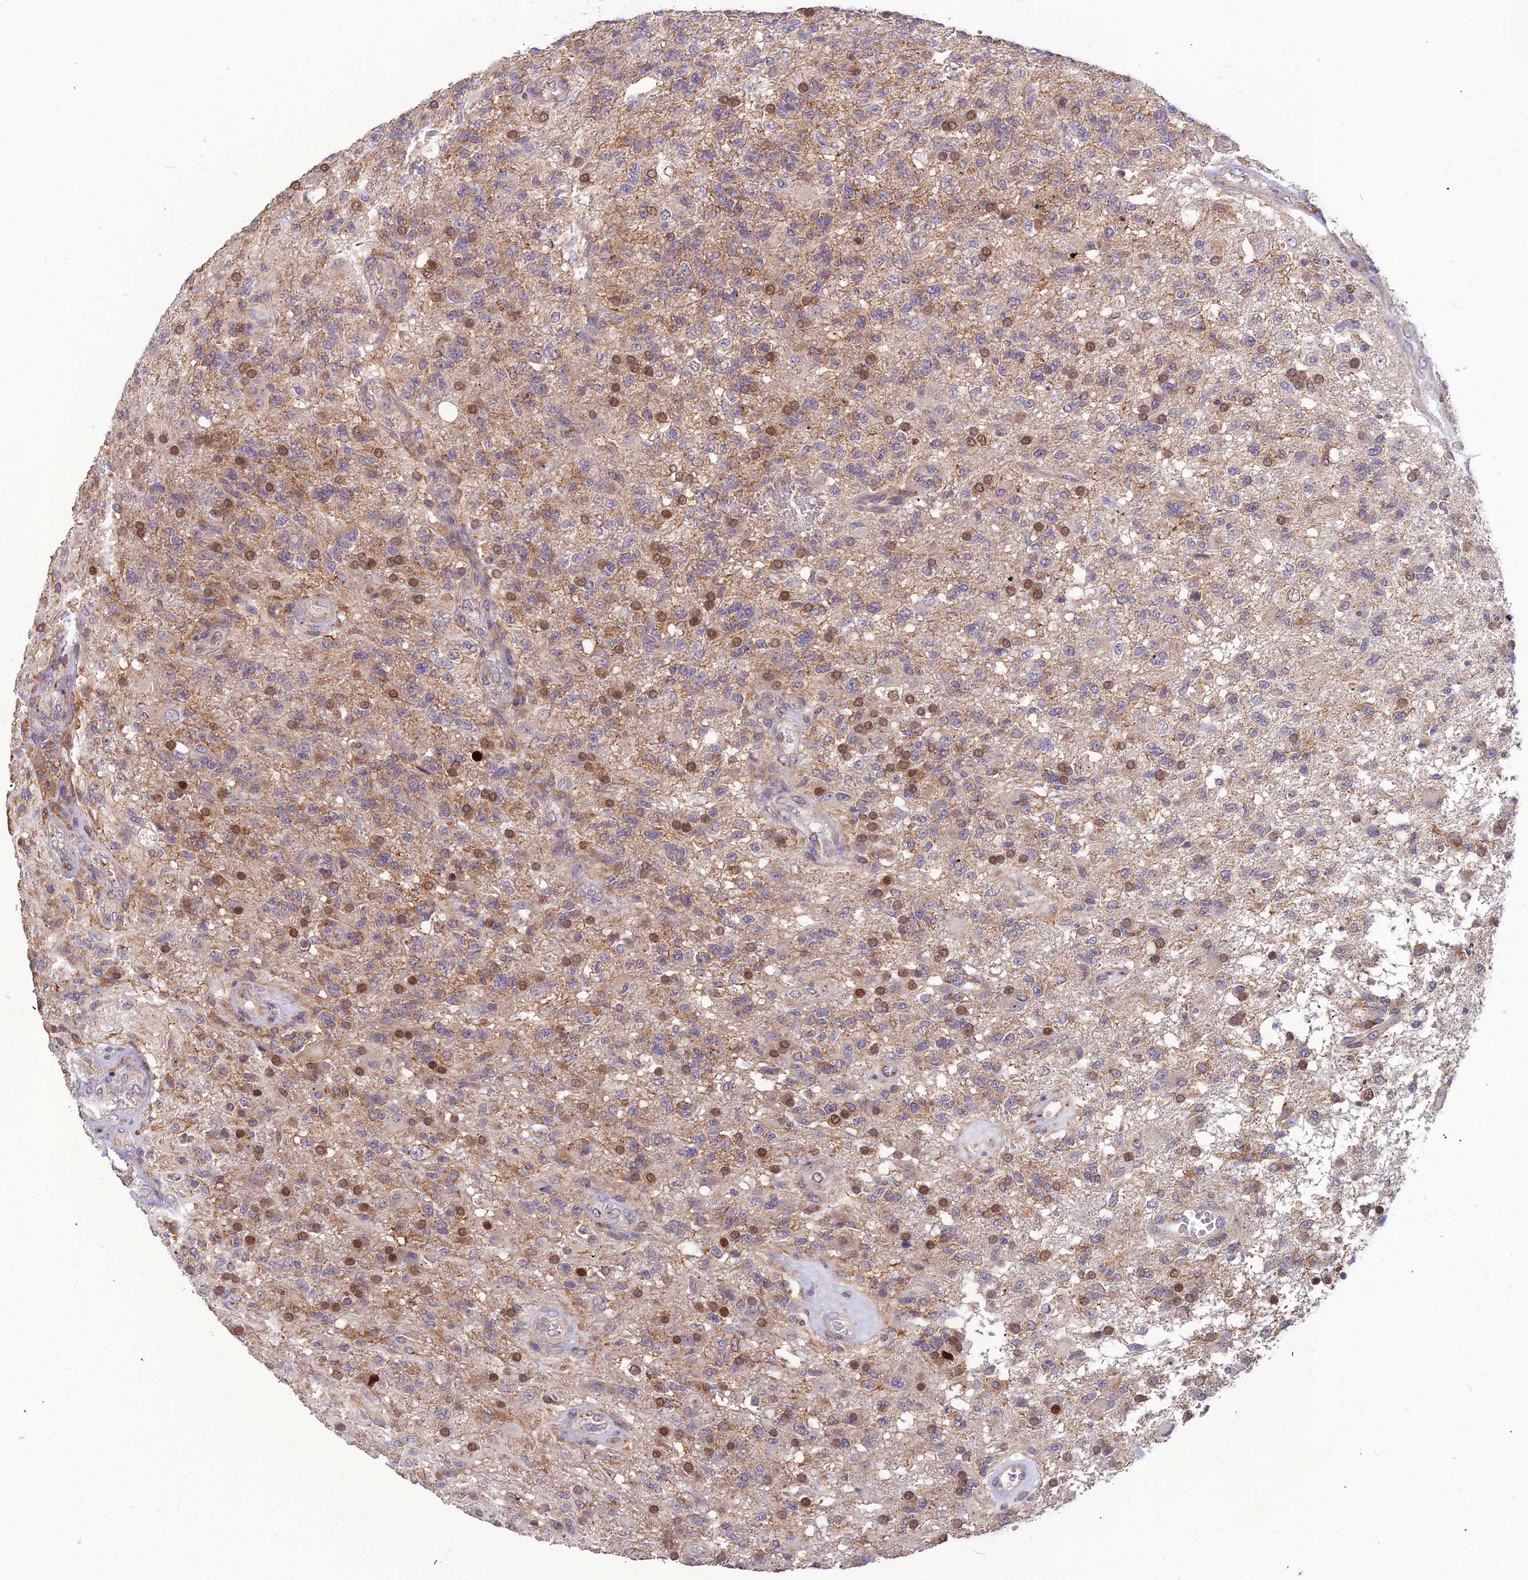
{"staining": {"intensity": "weak", "quantity": ">75%", "location": "cytoplasmic/membranous"}, "tissue": "glioma", "cell_type": "Tumor cells", "image_type": "cancer", "snomed": [{"axis": "morphology", "description": "Glioma, malignant, High grade"}, {"axis": "topography", "description": "Brain"}], "caption": "High-magnification brightfield microscopy of glioma stained with DAB (brown) and counterstained with hematoxylin (blue). tumor cells exhibit weak cytoplasmic/membranous staining is appreciated in about>75% of cells.", "gene": "LEKR1", "patient": {"sex": "male", "age": 56}}